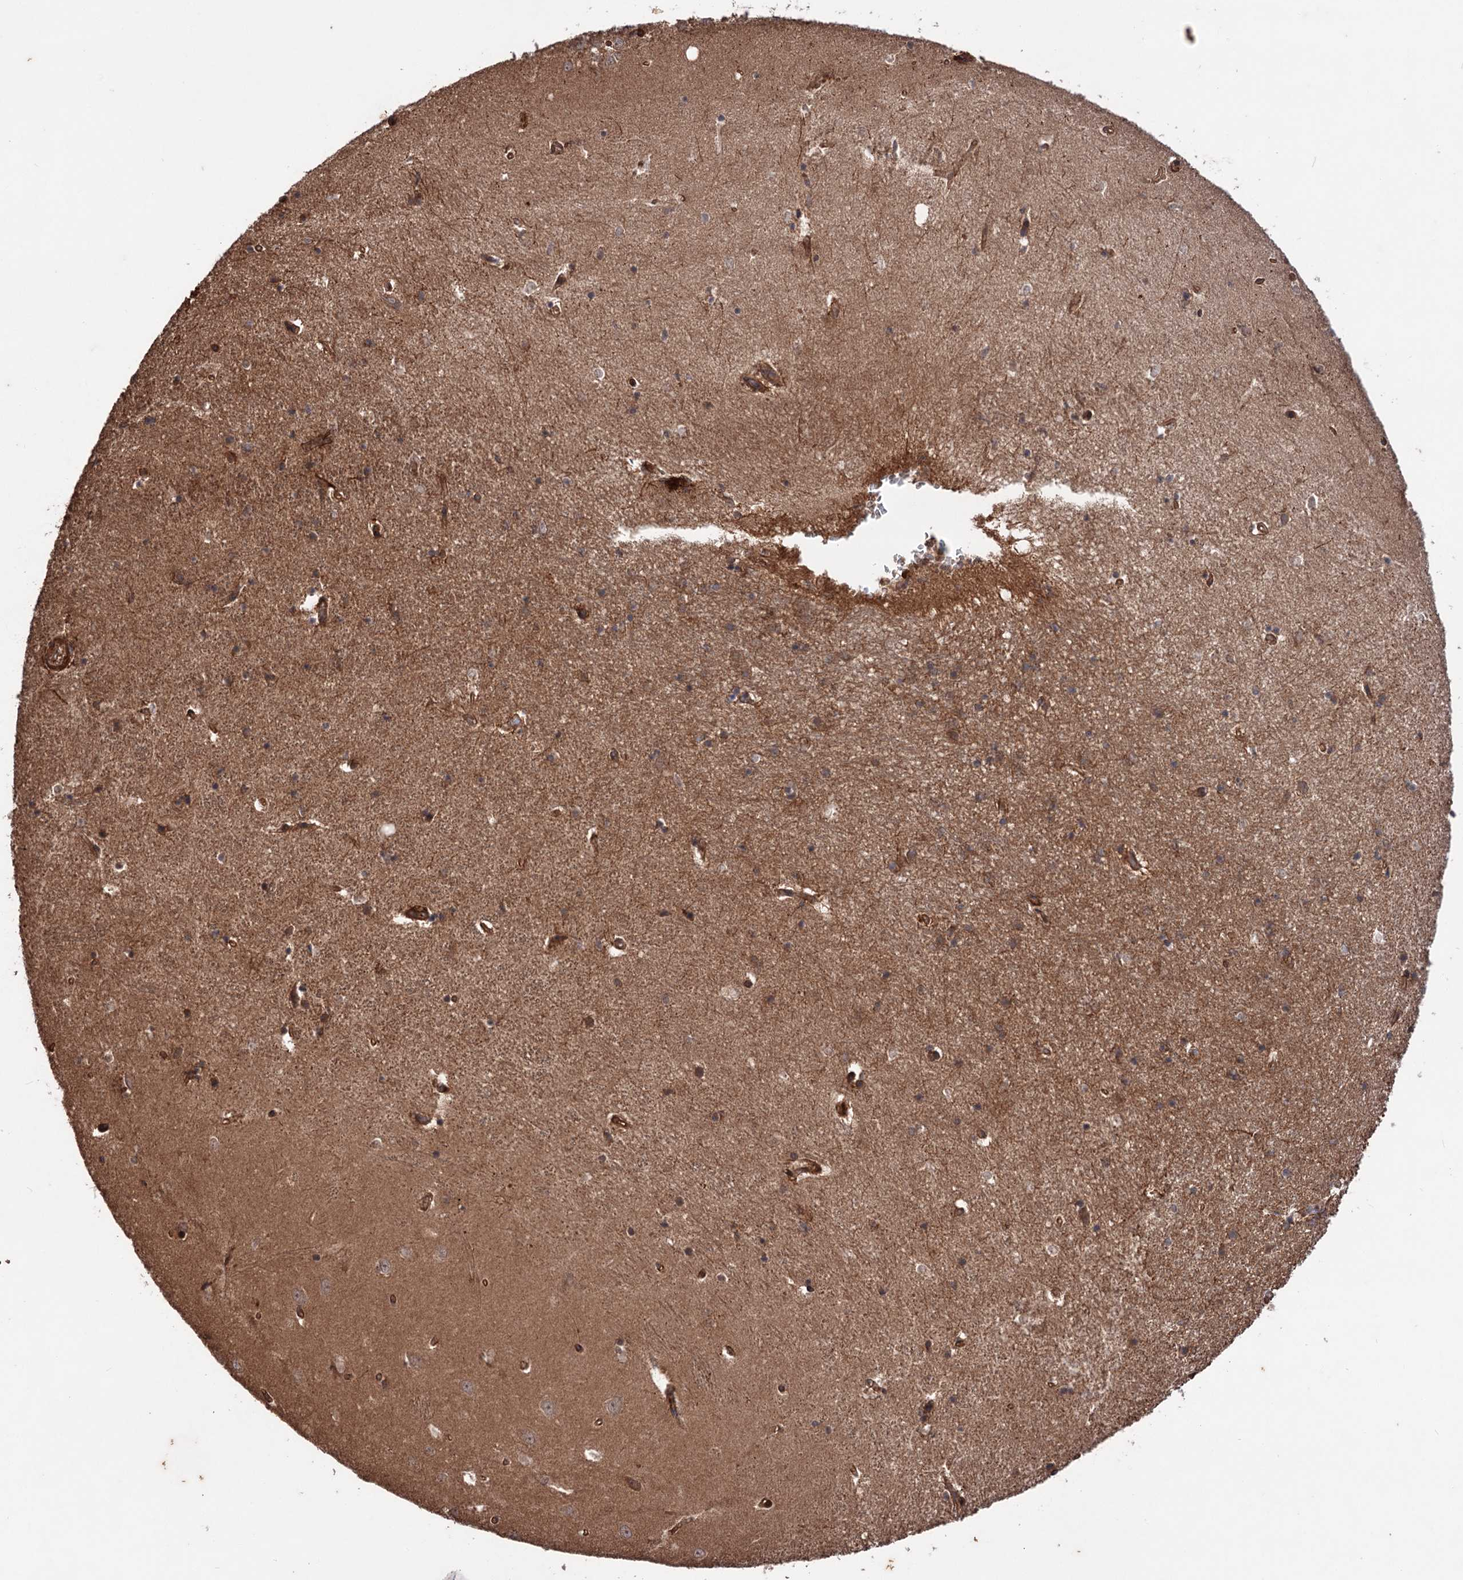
{"staining": {"intensity": "moderate", "quantity": "25%-75%", "location": "cytoplasmic/membranous"}, "tissue": "hippocampus", "cell_type": "Glial cells", "image_type": "normal", "snomed": [{"axis": "morphology", "description": "Normal tissue, NOS"}, {"axis": "topography", "description": "Hippocampus"}], "caption": "High-magnification brightfield microscopy of benign hippocampus stained with DAB (3,3'-diaminobenzidine) (brown) and counterstained with hematoxylin (blue). glial cells exhibit moderate cytoplasmic/membranous expression is identified in about25%-75% of cells. The staining is performed using DAB brown chromogen to label protein expression. The nuclei are counter-stained blue using hematoxylin.", "gene": "ADK", "patient": {"sex": "female", "age": 64}}